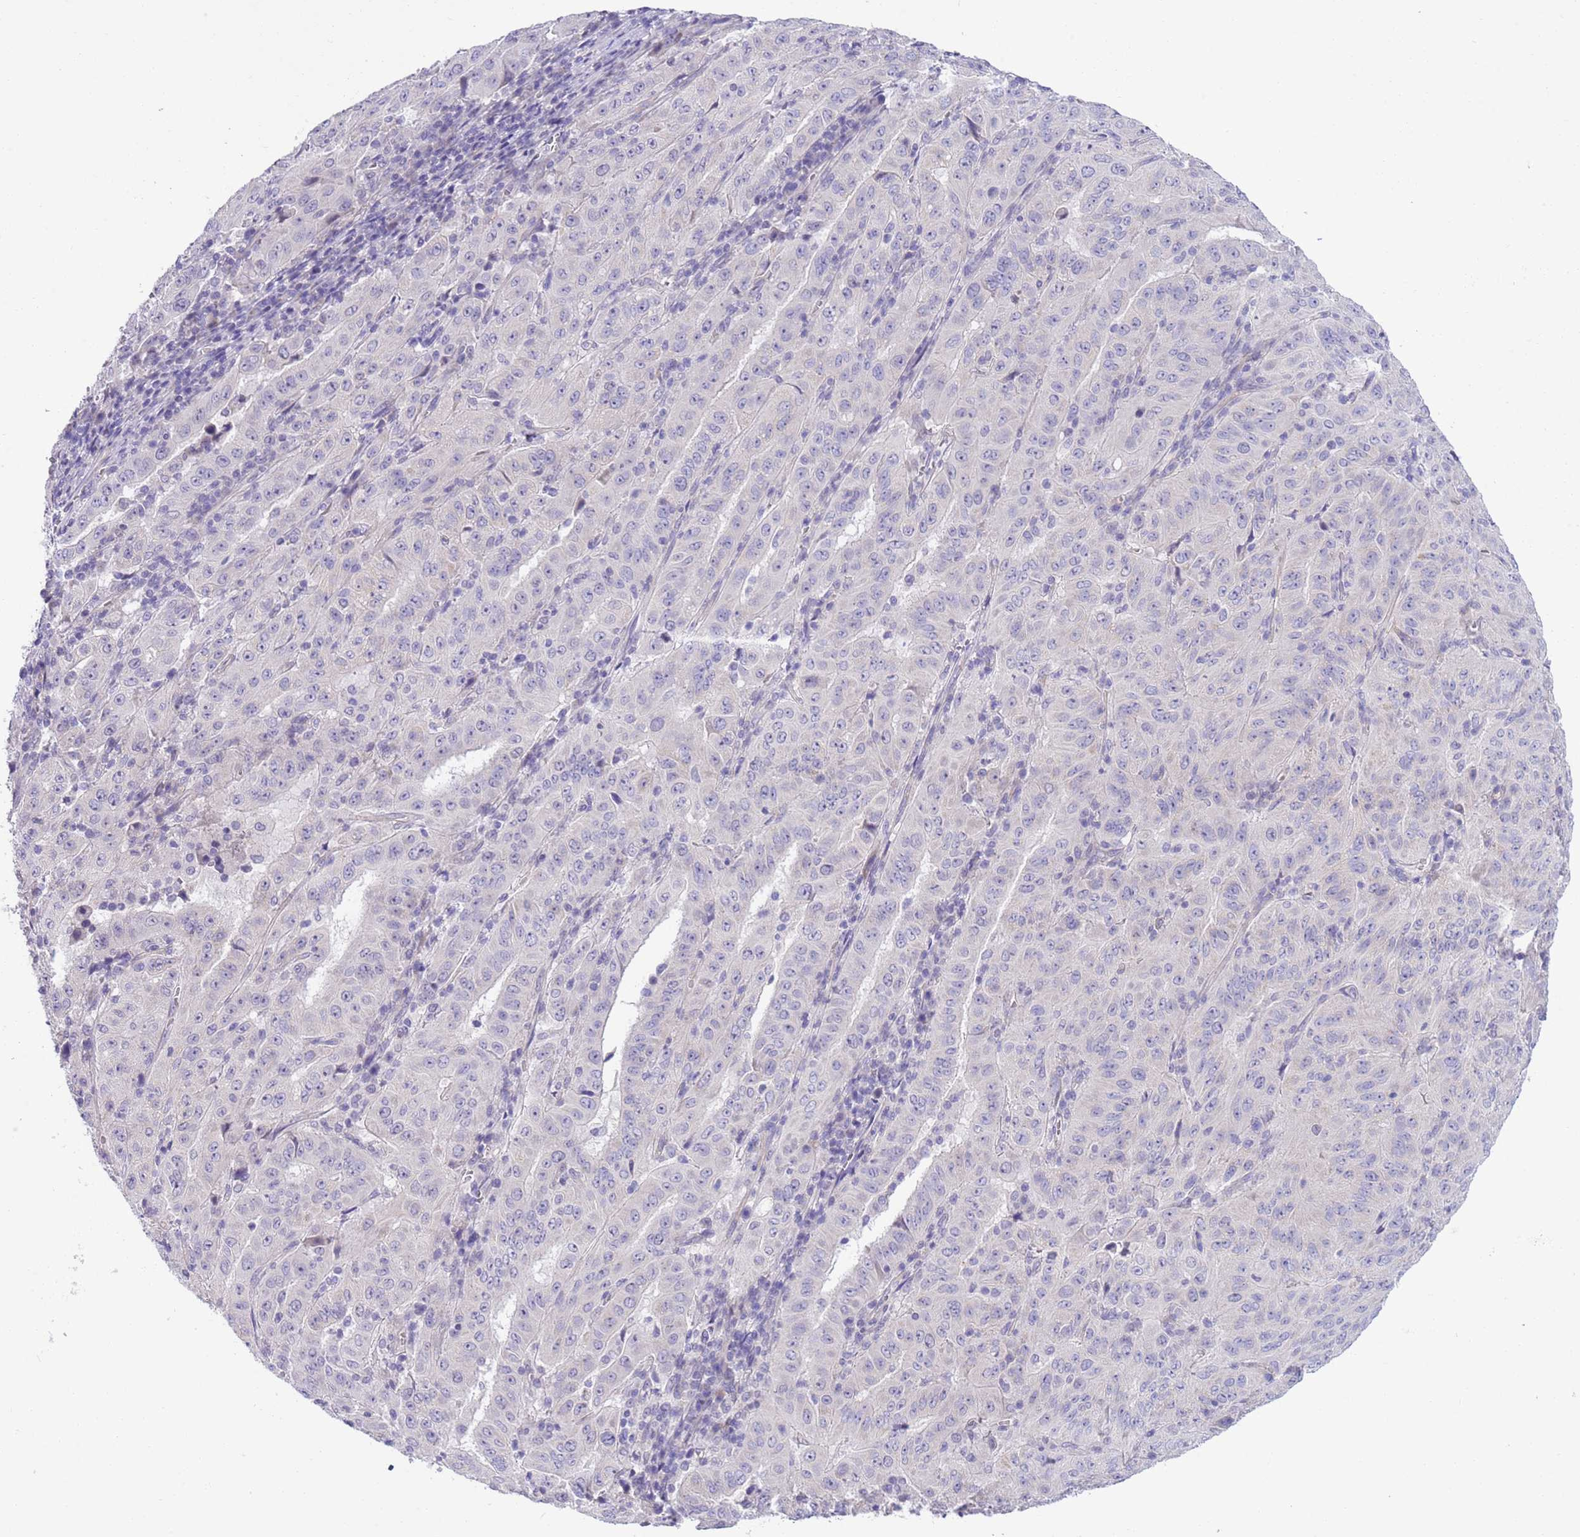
{"staining": {"intensity": "negative", "quantity": "none", "location": "none"}, "tissue": "pancreatic cancer", "cell_type": "Tumor cells", "image_type": "cancer", "snomed": [{"axis": "morphology", "description": "Adenocarcinoma, NOS"}, {"axis": "topography", "description": "Pancreas"}], "caption": "Immunohistochemistry of human pancreatic cancer (adenocarcinoma) shows no positivity in tumor cells.", "gene": "NET1", "patient": {"sex": "male", "age": 63}}